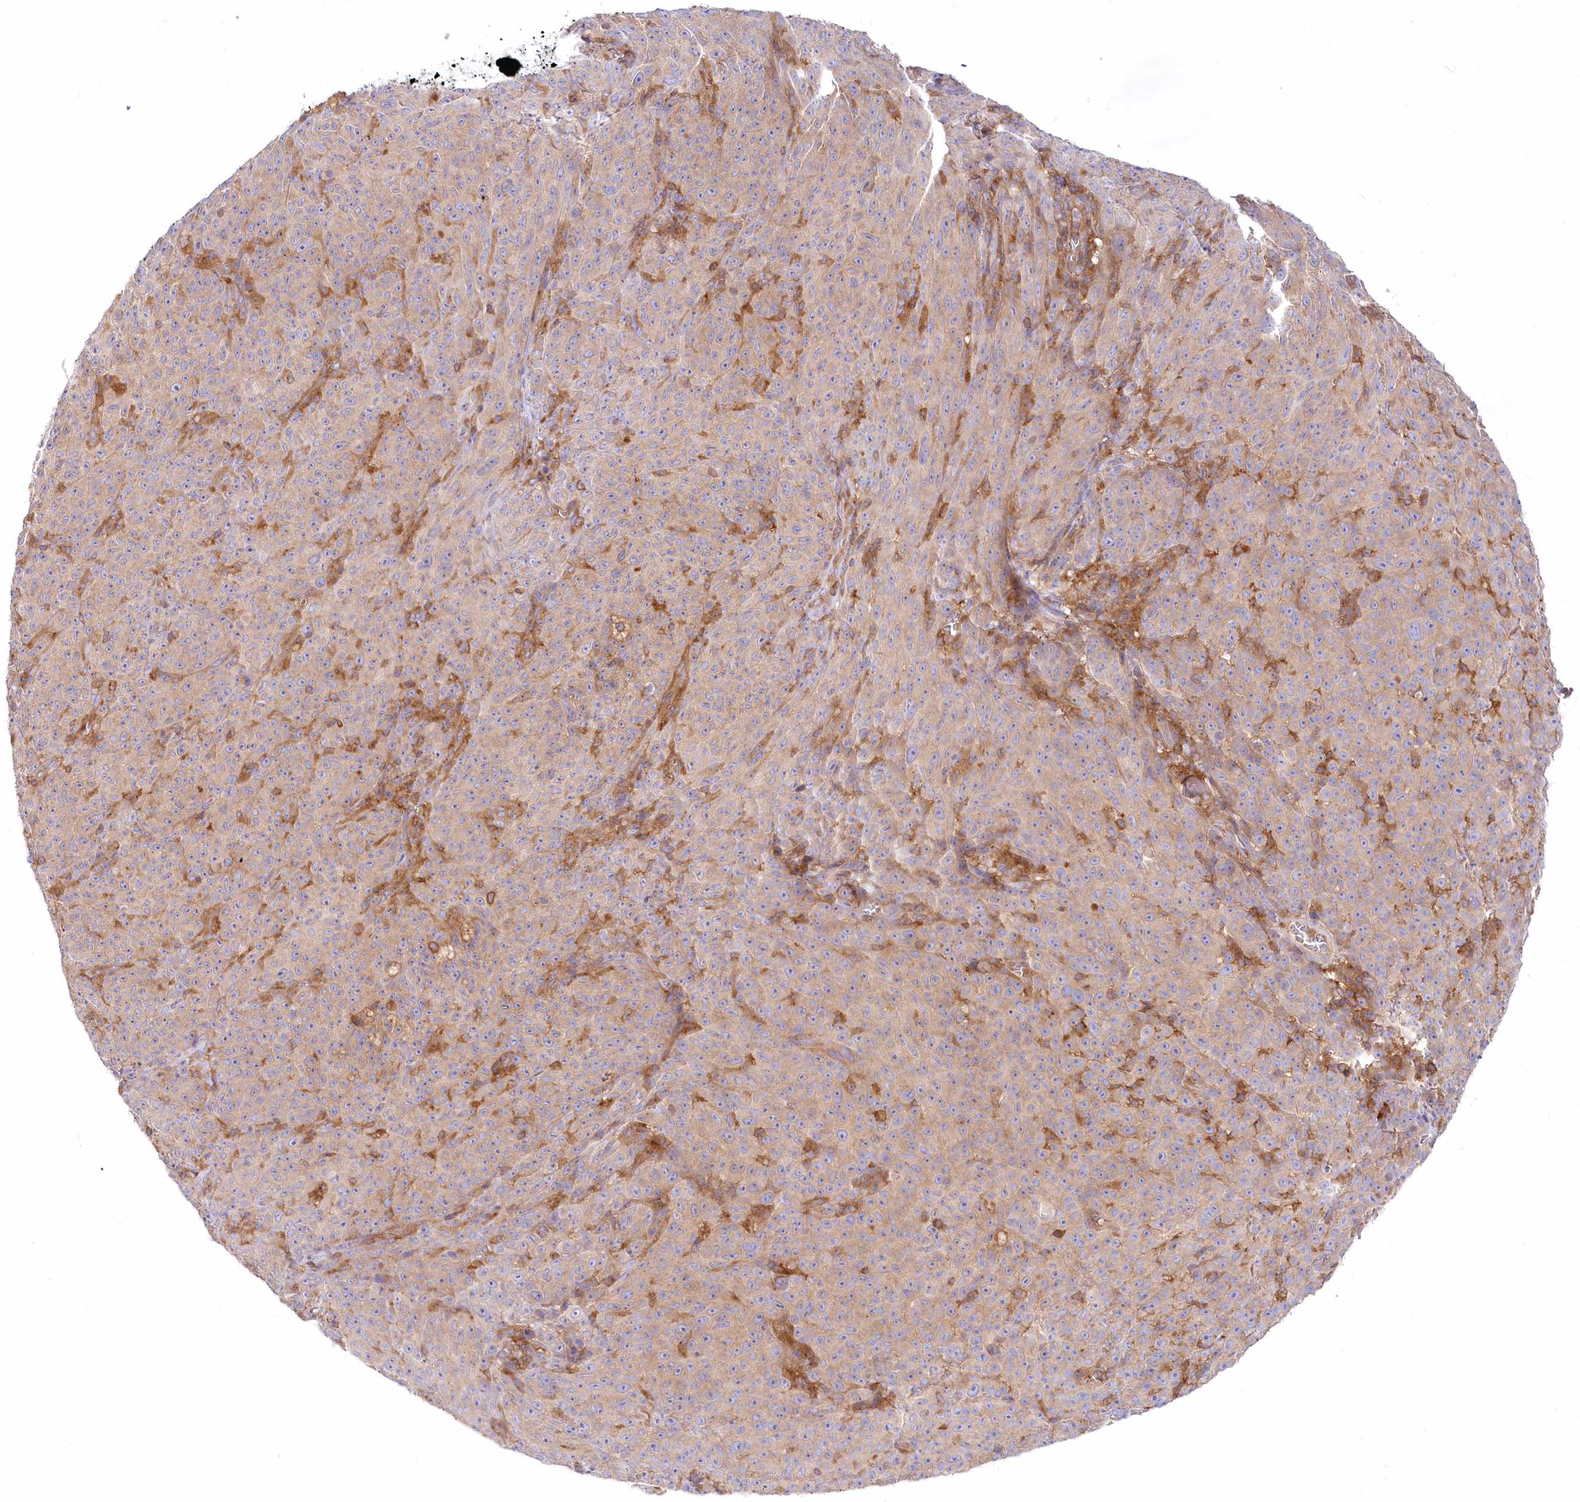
{"staining": {"intensity": "weak", "quantity": "25%-75%", "location": "cytoplasmic/membranous"}, "tissue": "melanoma", "cell_type": "Tumor cells", "image_type": "cancer", "snomed": [{"axis": "morphology", "description": "Malignant melanoma, NOS"}, {"axis": "topography", "description": "Skin"}], "caption": "Melanoma stained with a protein marker displays weak staining in tumor cells.", "gene": "ABRAXAS2", "patient": {"sex": "female", "age": 82}}